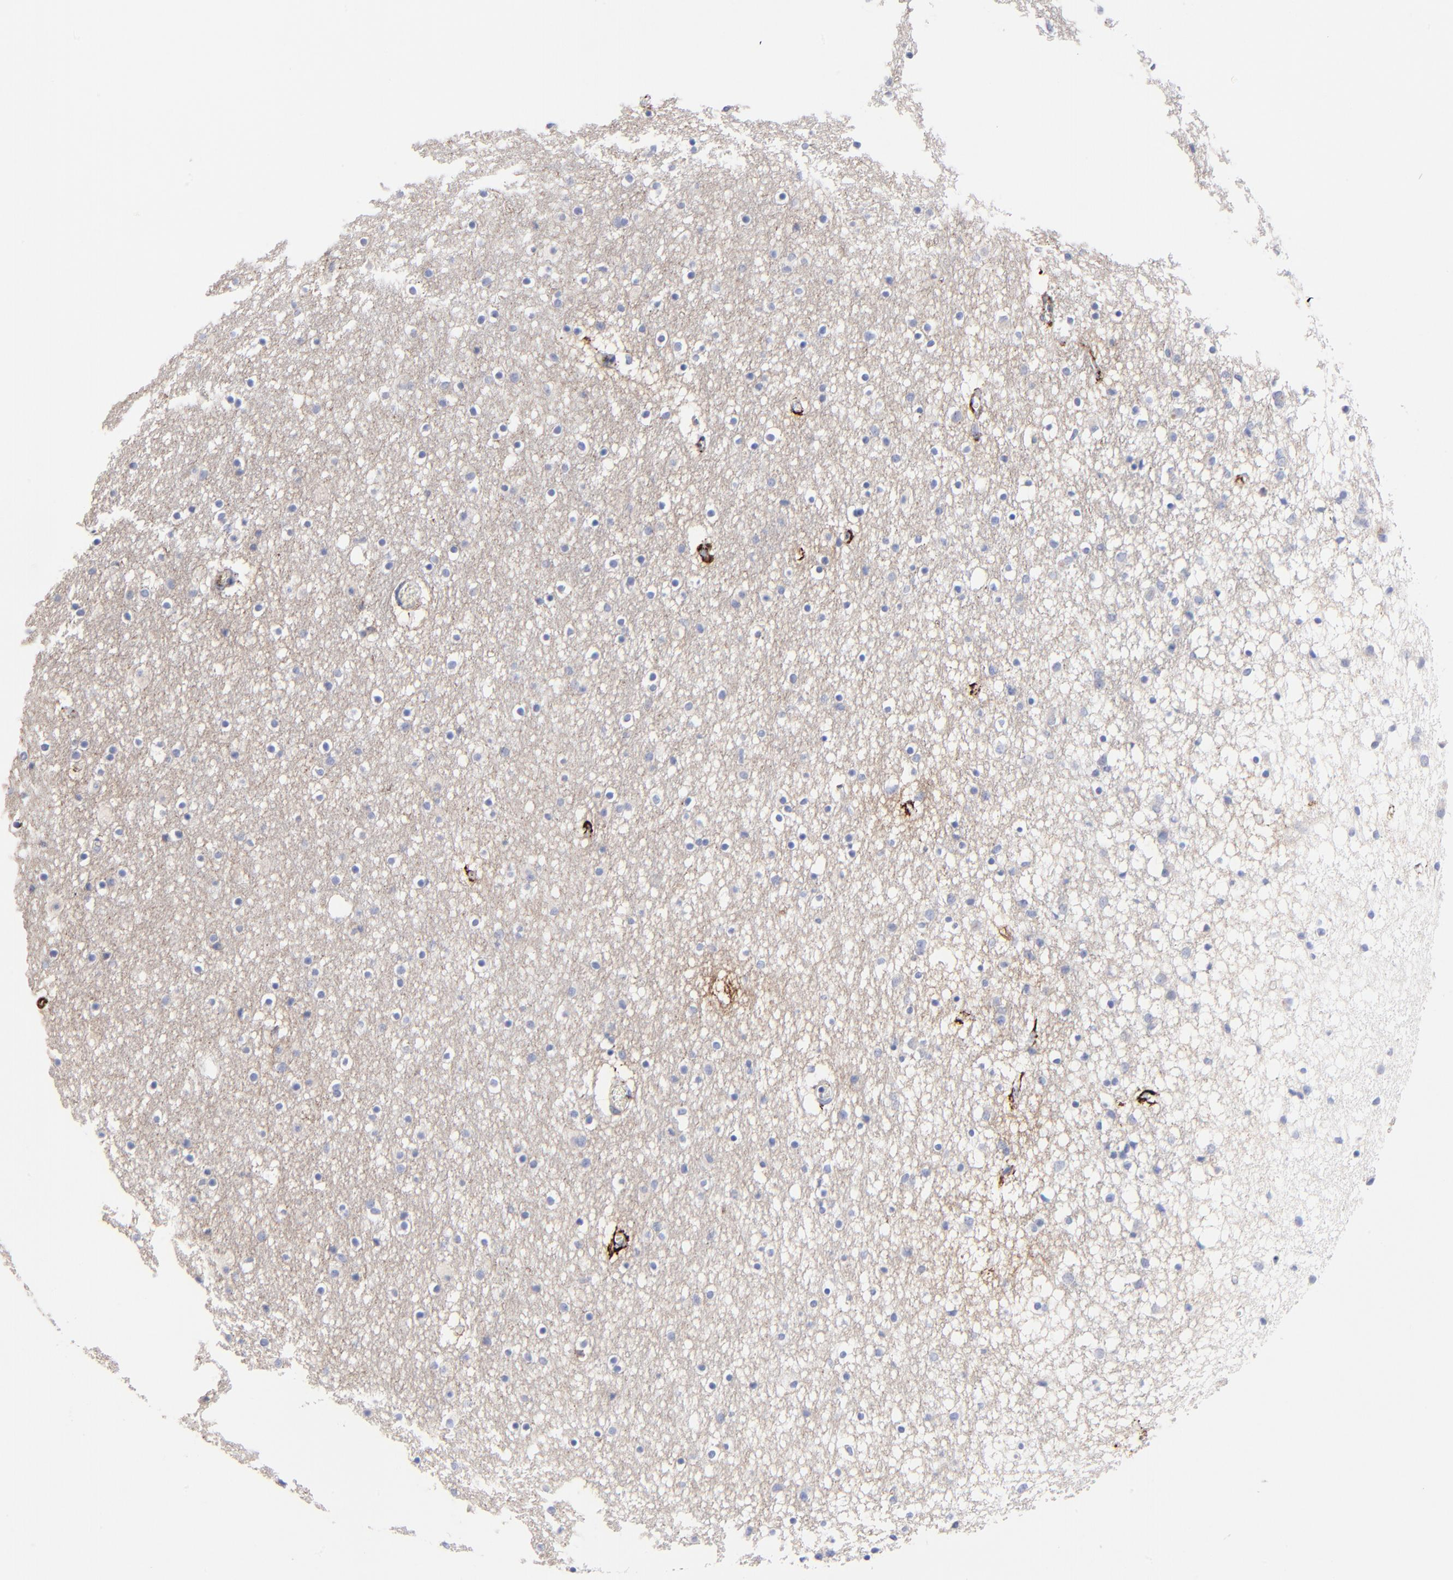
{"staining": {"intensity": "negative", "quantity": "none", "location": "none"}, "tissue": "caudate", "cell_type": "Glial cells", "image_type": "normal", "snomed": [{"axis": "morphology", "description": "Normal tissue, NOS"}, {"axis": "topography", "description": "Lateral ventricle wall"}], "caption": "A micrograph of caudate stained for a protein exhibits no brown staining in glial cells. Brightfield microscopy of immunohistochemistry (IHC) stained with DAB (3,3'-diaminobenzidine) (brown) and hematoxylin (blue), captured at high magnification.", "gene": "FBLN2", "patient": {"sex": "male", "age": 45}}